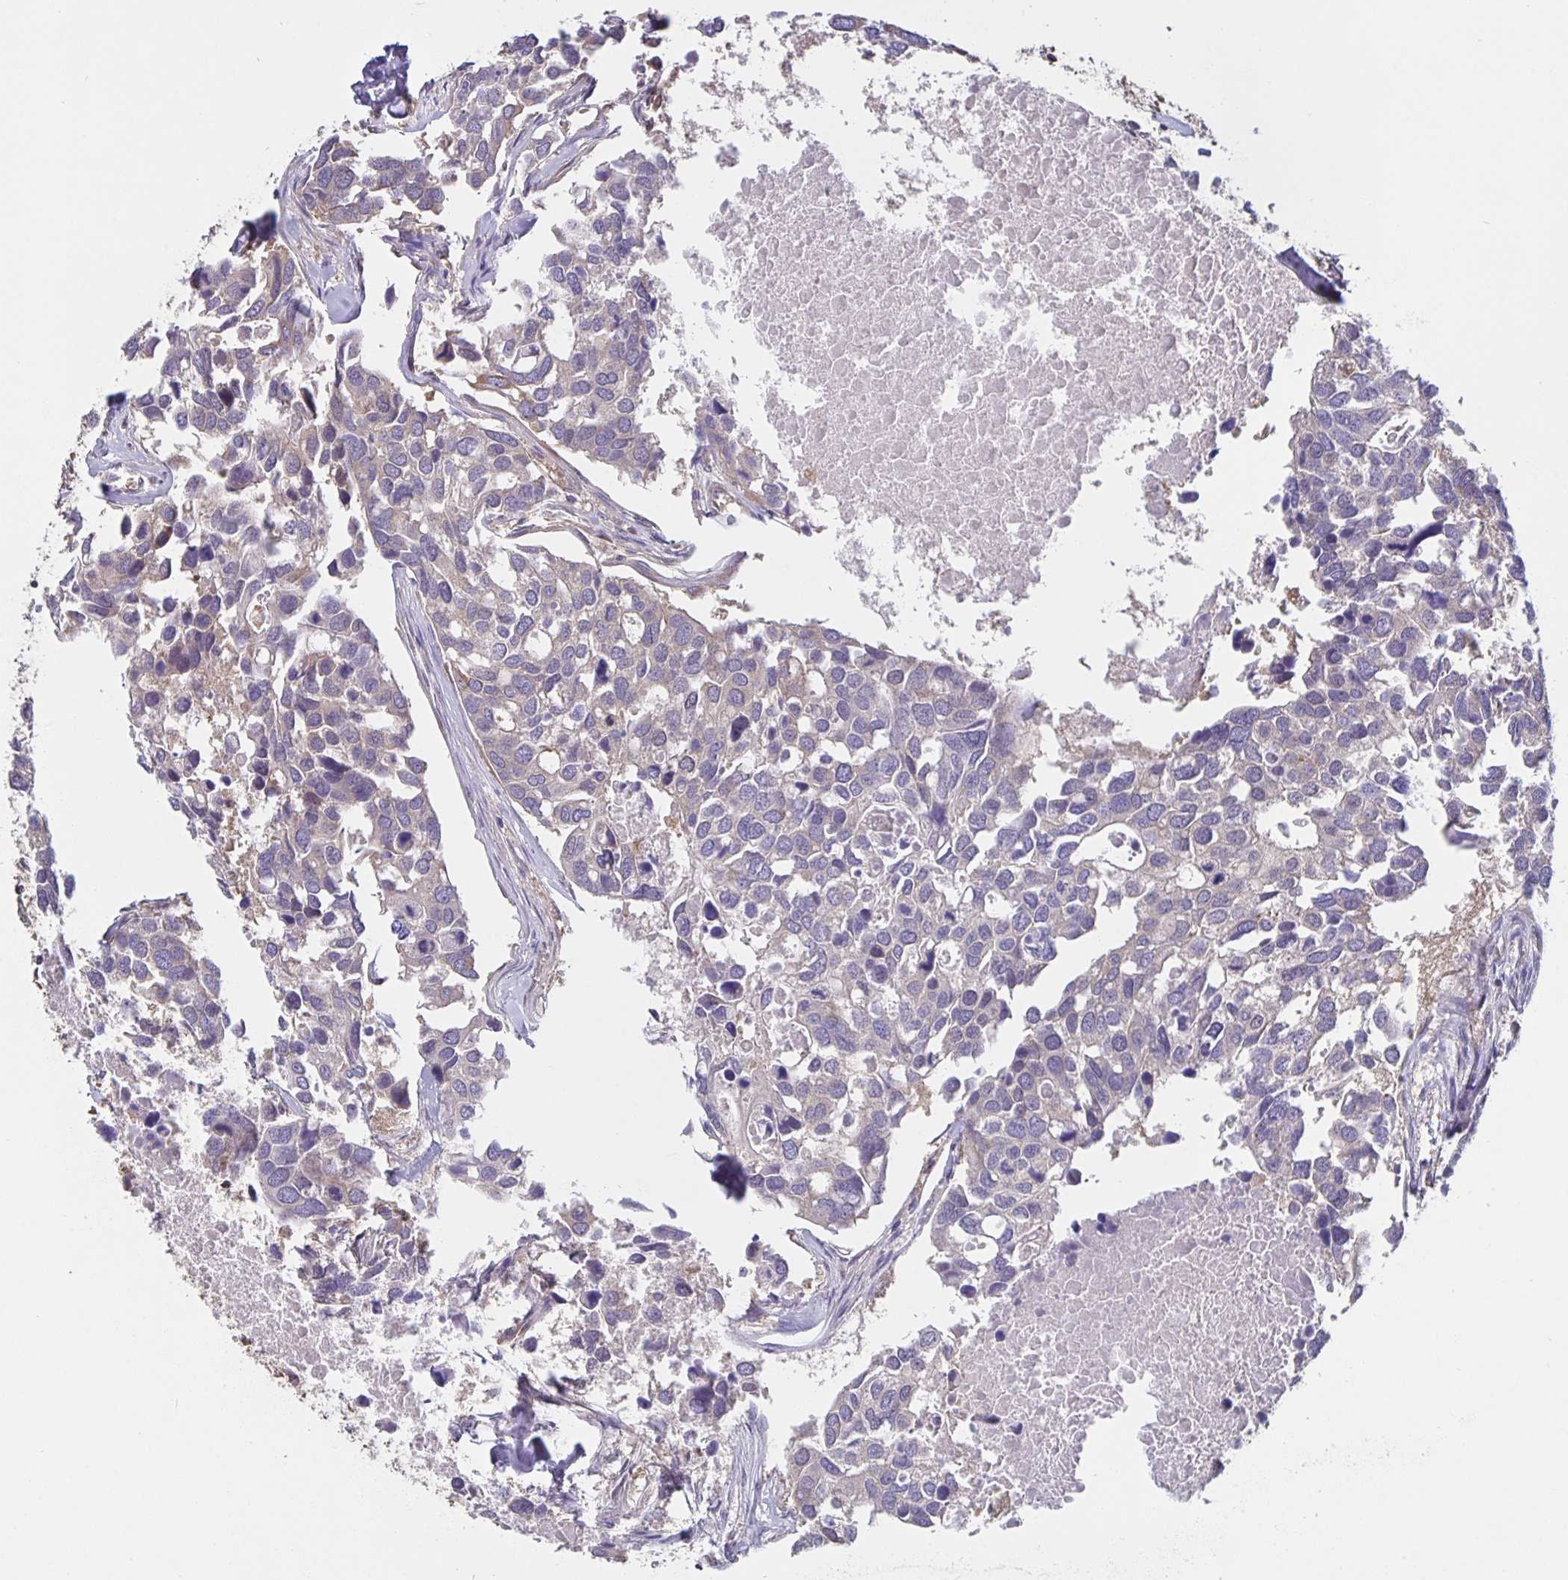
{"staining": {"intensity": "negative", "quantity": "none", "location": "none"}, "tissue": "breast cancer", "cell_type": "Tumor cells", "image_type": "cancer", "snomed": [{"axis": "morphology", "description": "Duct carcinoma"}, {"axis": "topography", "description": "Breast"}], "caption": "High power microscopy photomicrograph of an IHC micrograph of breast cancer, revealing no significant positivity in tumor cells.", "gene": "FEM1C", "patient": {"sex": "female", "age": 83}}